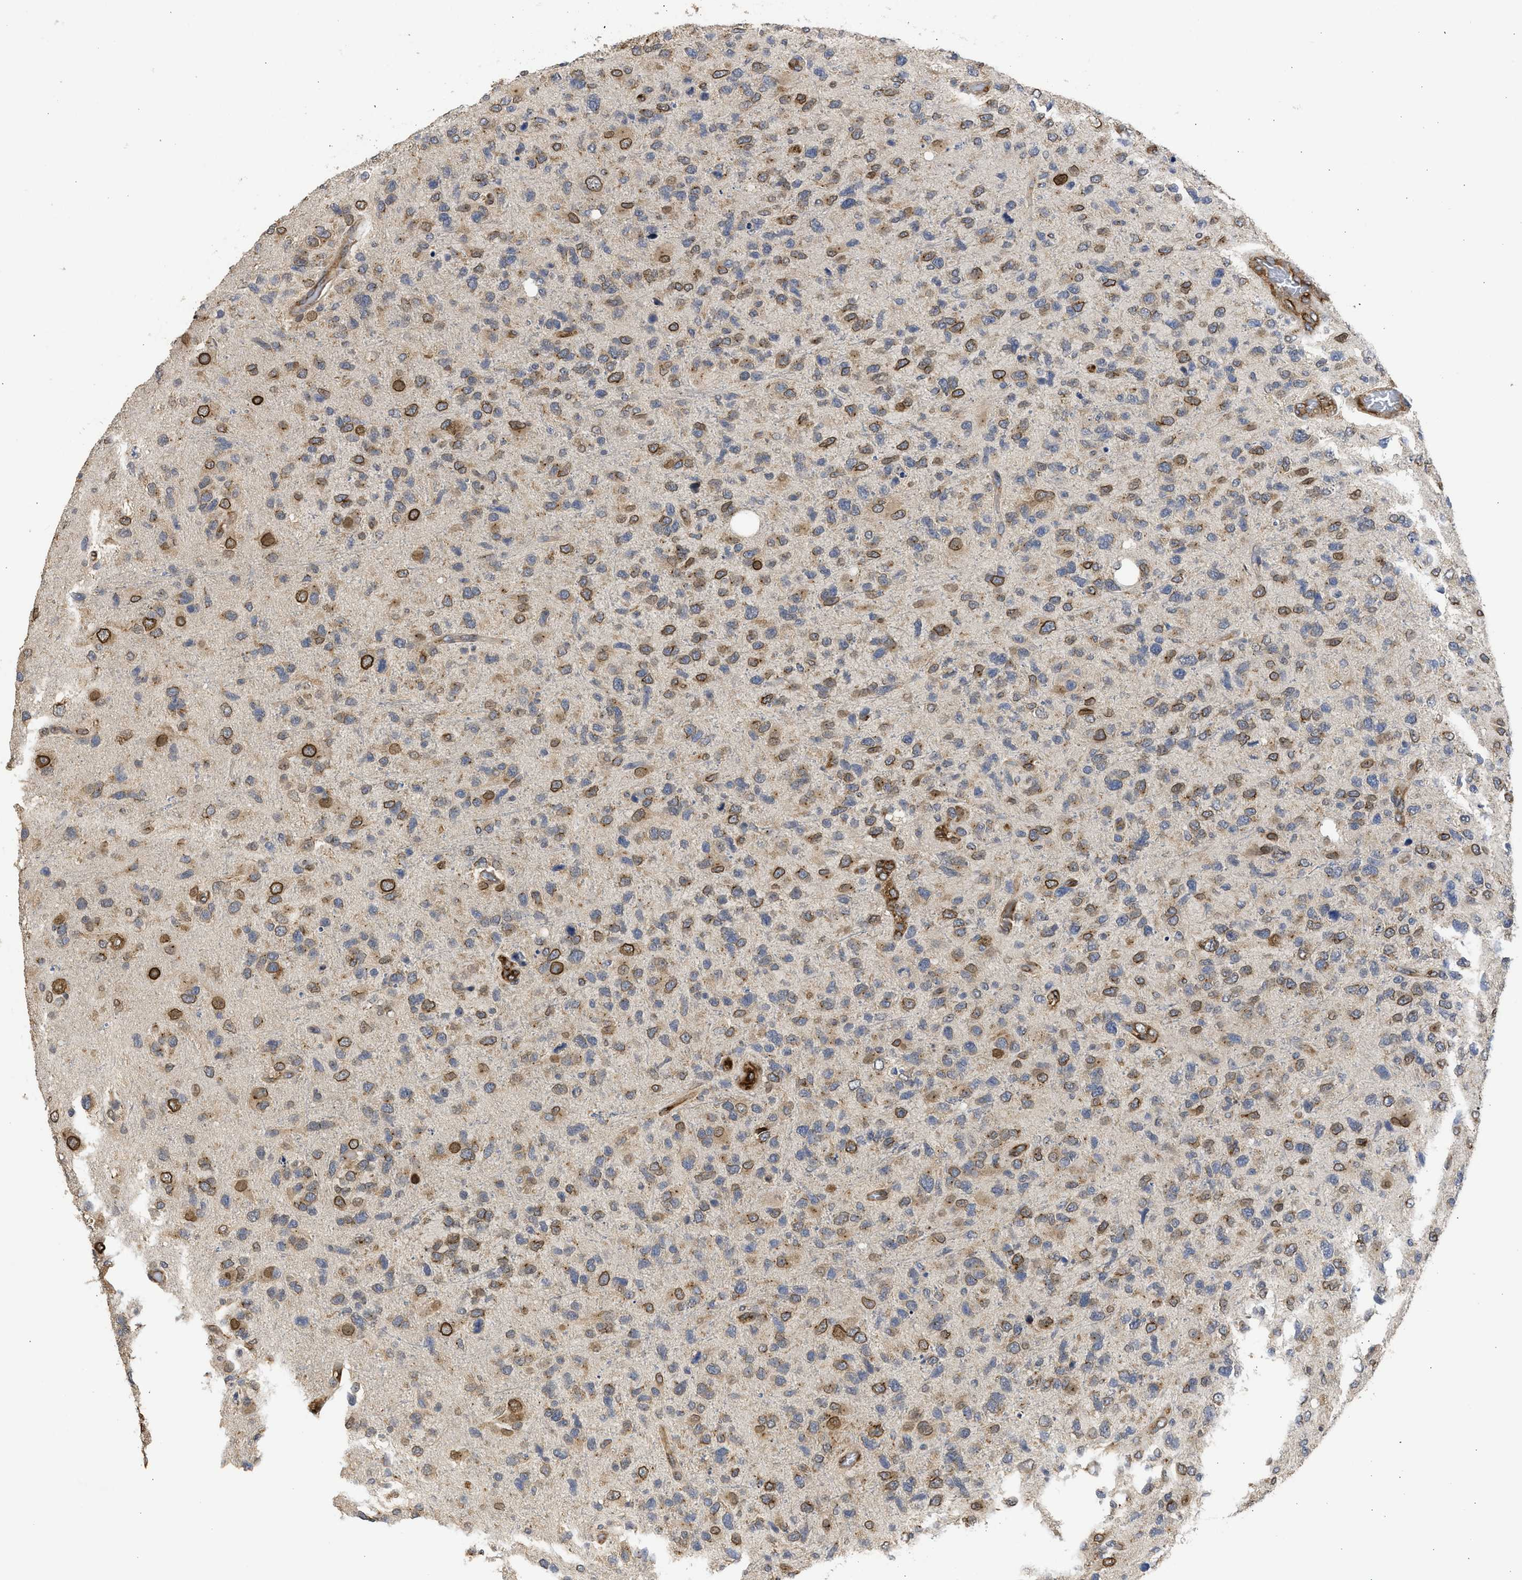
{"staining": {"intensity": "moderate", "quantity": "25%-75%", "location": "nuclear"}, "tissue": "glioma", "cell_type": "Tumor cells", "image_type": "cancer", "snomed": [{"axis": "morphology", "description": "Glioma, malignant, High grade"}, {"axis": "topography", "description": "Brain"}], "caption": "This photomicrograph reveals immunohistochemistry staining of human glioma, with medium moderate nuclear positivity in approximately 25%-75% of tumor cells.", "gene": "DNAJC1", "patient": {"sex": "female", "age": 58}}